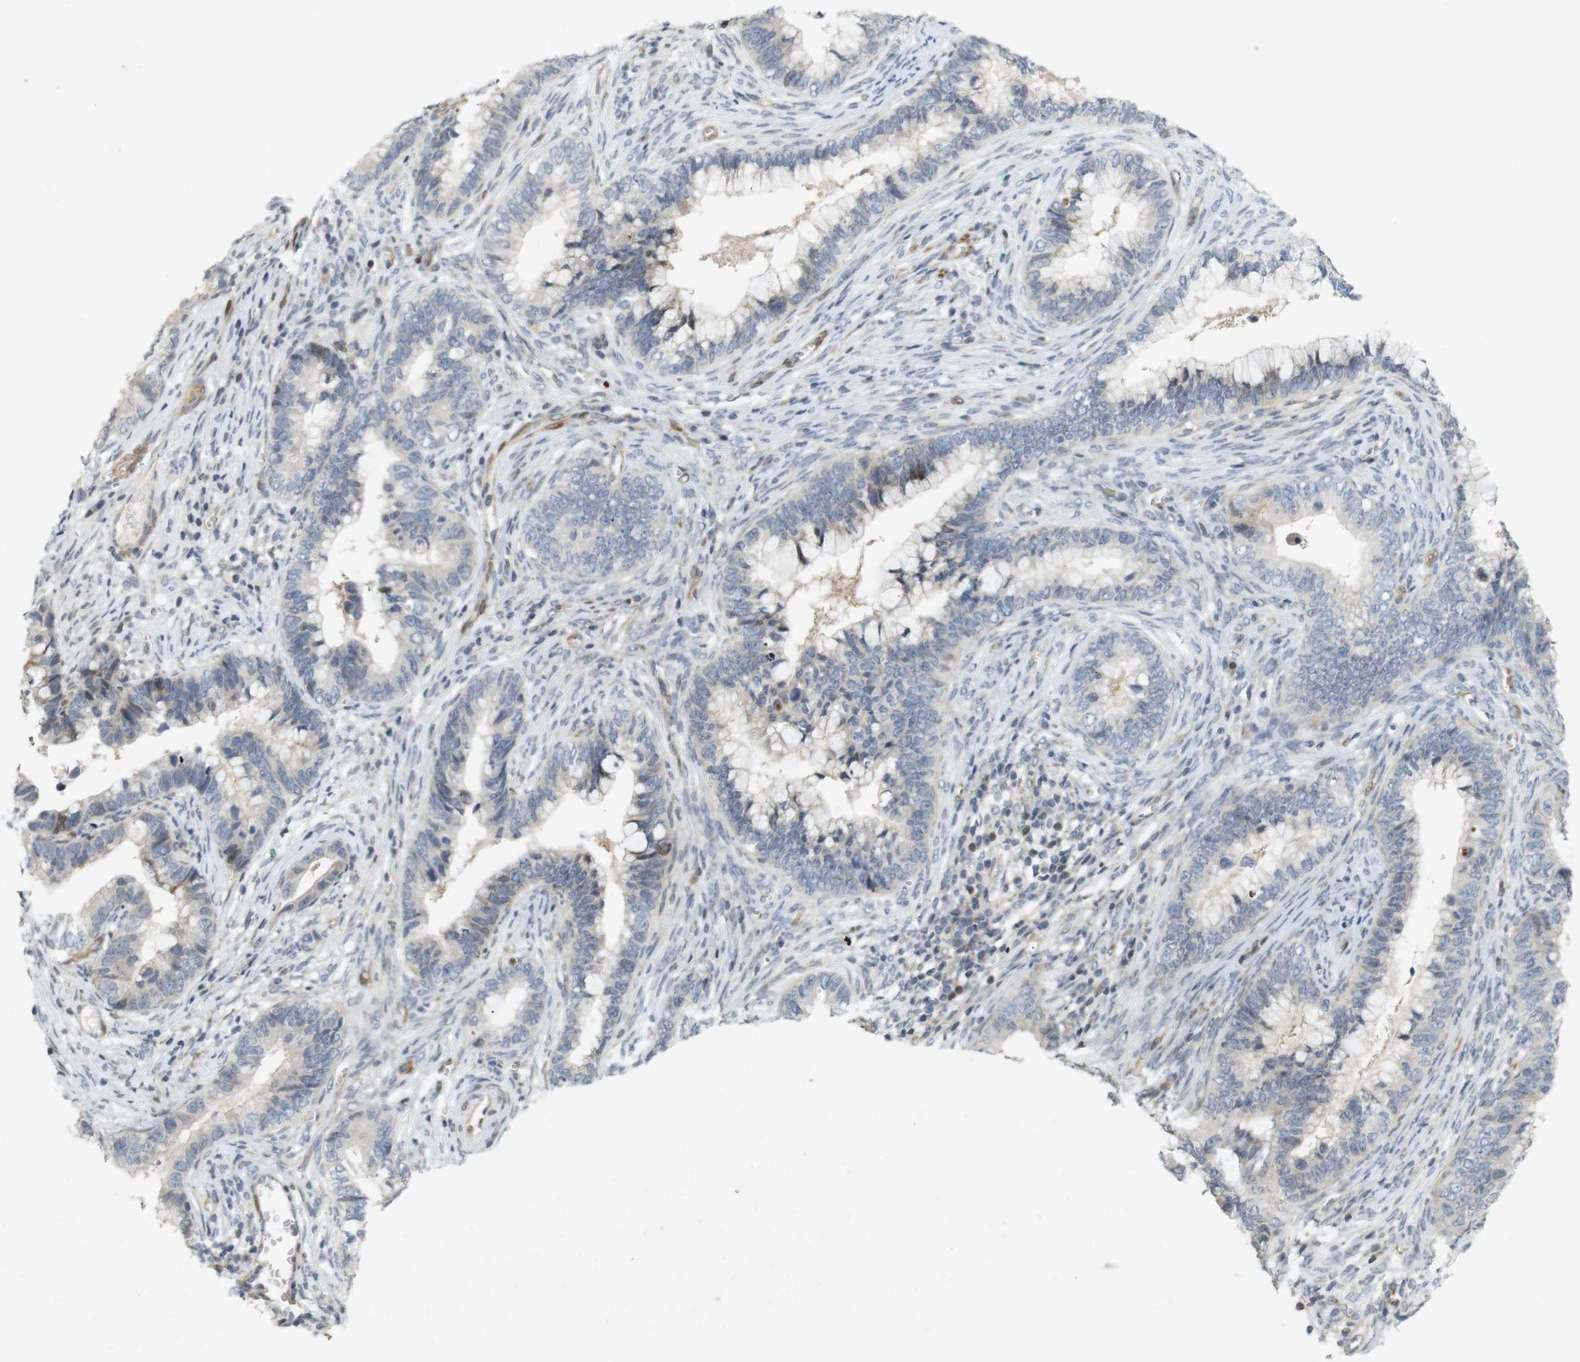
{"staining": {"intensity": "negative", "quantity": "none", "location": "none"}, "tissue": "cervical cancer", "cell_type": "Tumor cells", "image_type": "cancer", "snomed": [{"axis": "morphology", "description": "Adenocarcinoma, NOS"}, {"axis": "topography", "description": "Cervix"}], "caption": "Tumor cells show no significant positivity in cervical cancer.", "gene": "PPP1R14A", "patient": {"sex": "female", "age": 44}}